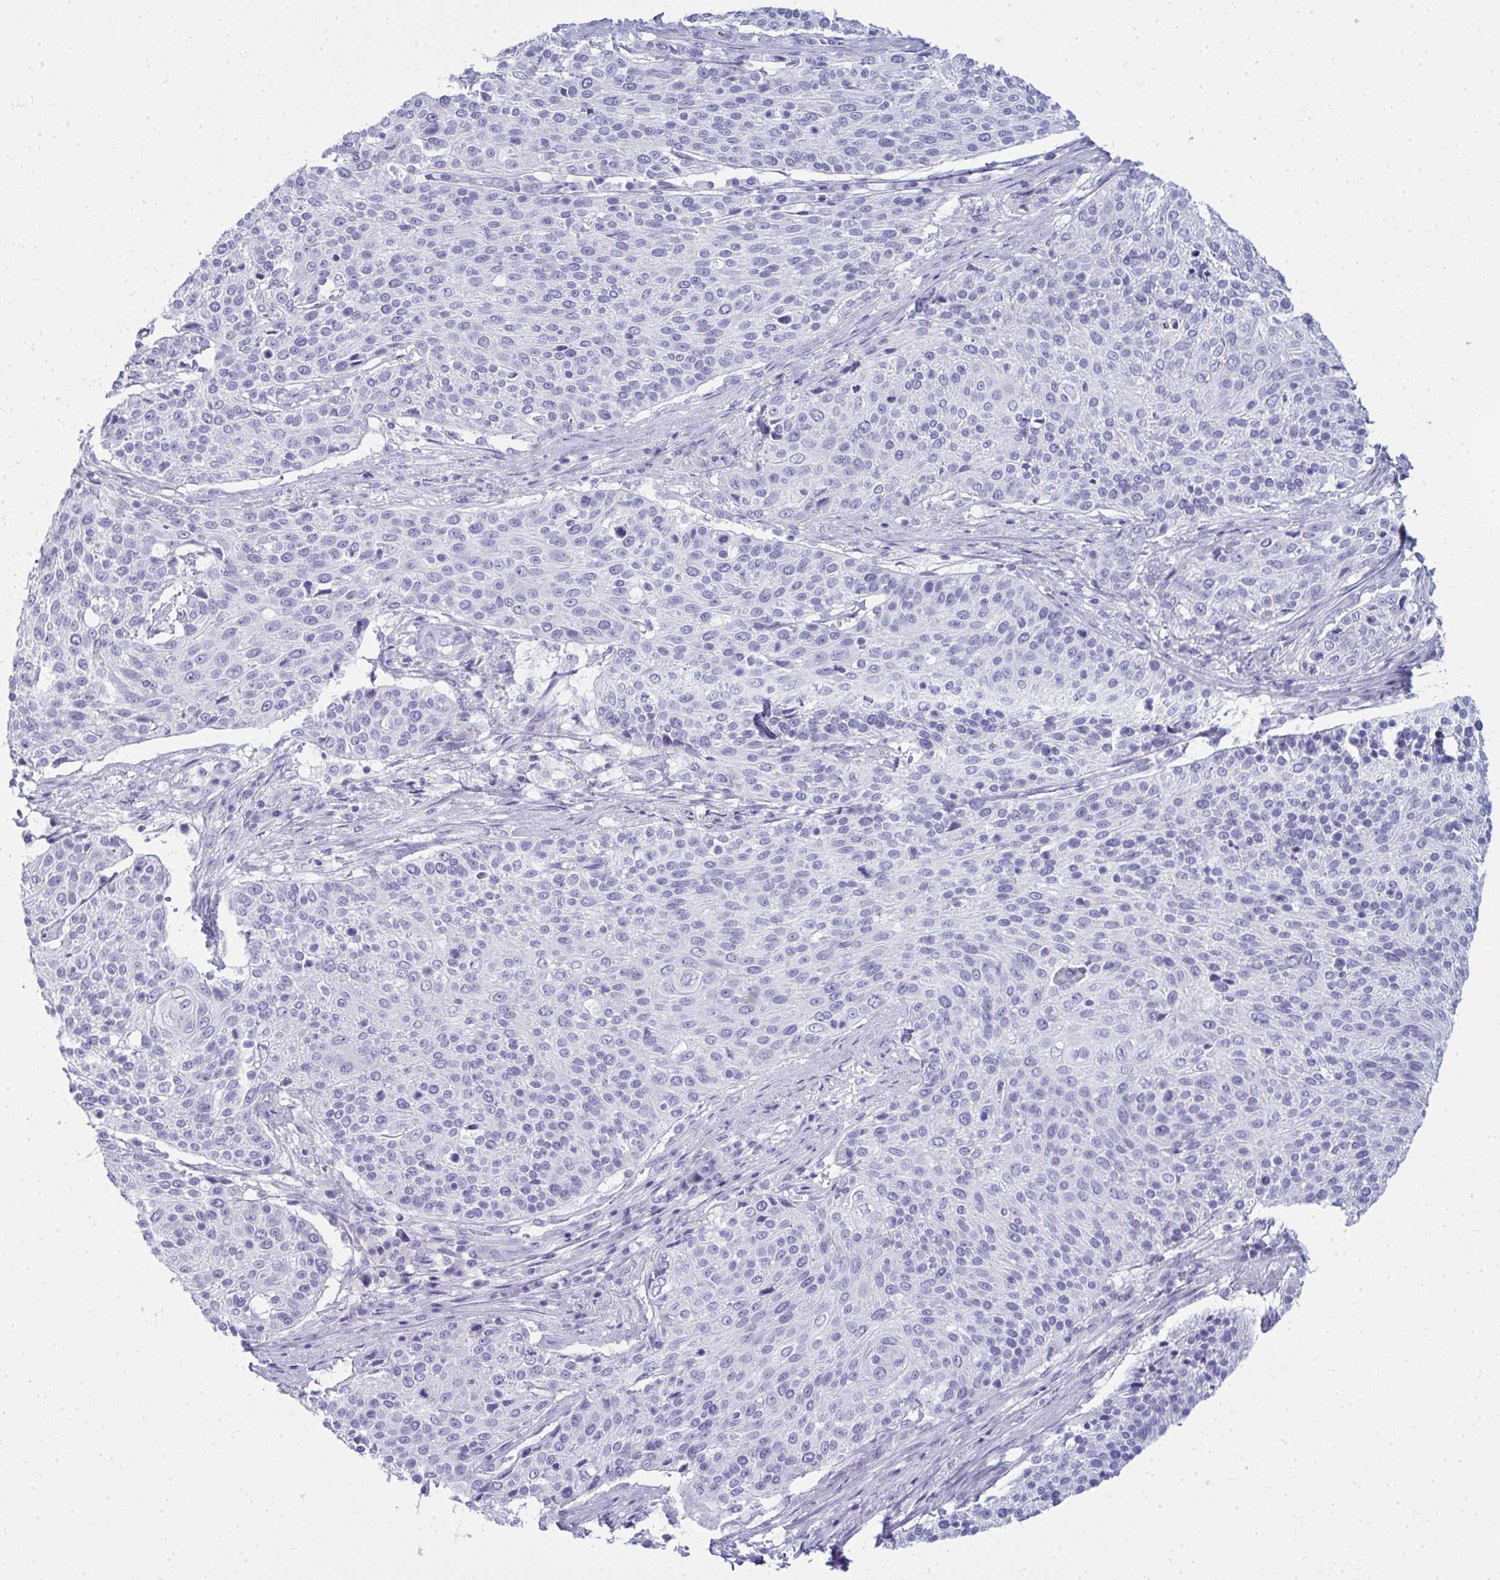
{"staining": {"intensity": "negative", "quantity": "none", "location": "none"}, "tissue": "cervical cancer", "cell_type": "Tumor cells", "image_type": "cancer", "snomed": [{"axis": "morphology", "description": "Squamous cell carcinoma, NOS"}, {"axis": "topography", "description": "Cervix"}], "caption": "This is an IHC image of cervical cancer (squamous cell carcinoma). There is no staining in tumor cells.", "gene": "QDPR", "patient": {"sex": "female", "age": 31}}